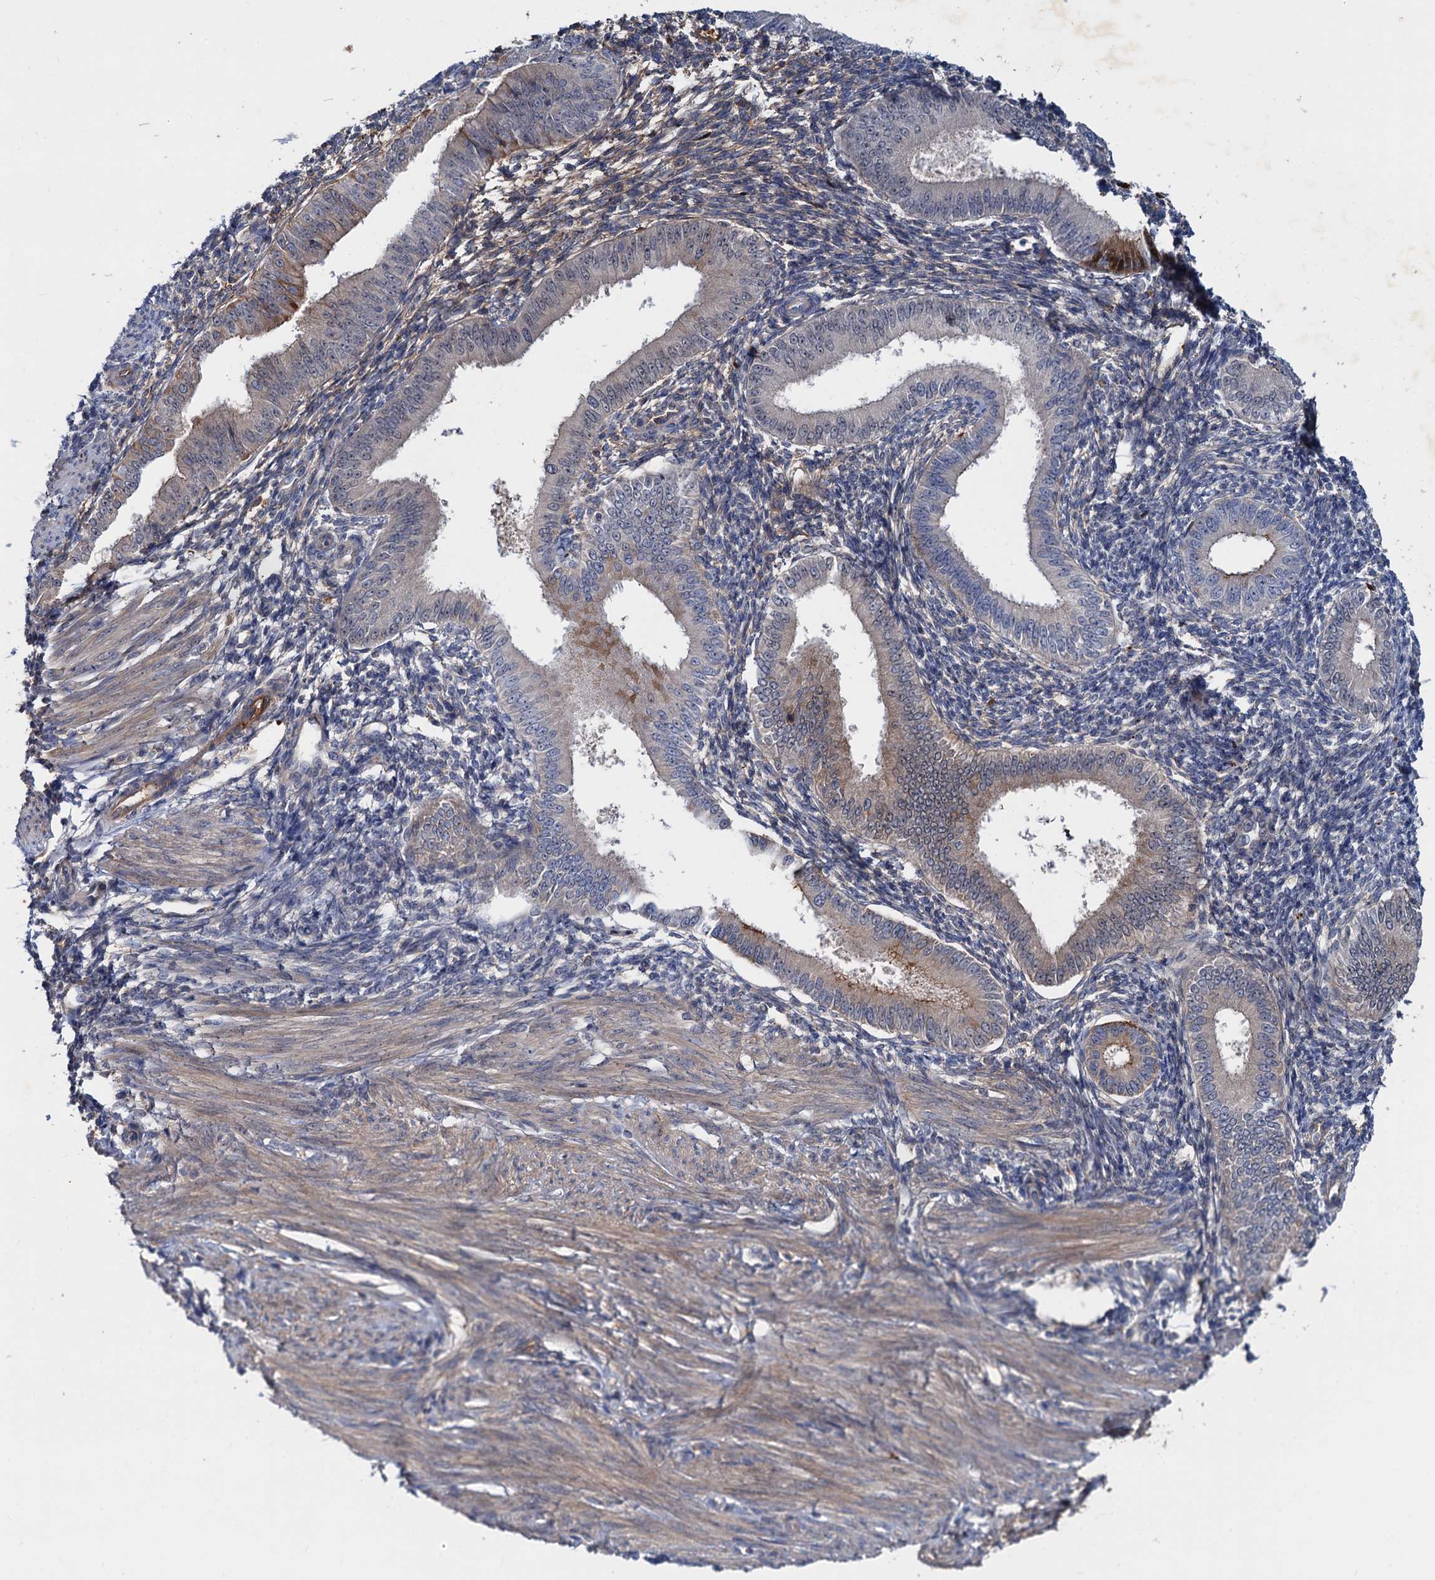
{"staining": {"intensity": "weak", "quantity": "25%-75%", "location": "cytoplasmic/membranous"}, "tissue": "endometrium", "cell_type": "Cells in endometrial stroma", "image_type": "normal", "snomed": [{"axis": "morphology", "description": "Normal tissue, NOS"}, {"axis": "topography", "description": "Uterus"}, {"axis": "topography", "description": "Endometrium"}], "caption": "Immunohistochemical staining of benign human endometrium shows low levels of weak cytoplasmic/membranous positivity in approximately 25%-75% of cells in endometrial stroma. (IHC, brightfield microscopy, high magnification).", "gene": "CHRD", "patient": {"sex": "female", "age": 48}}